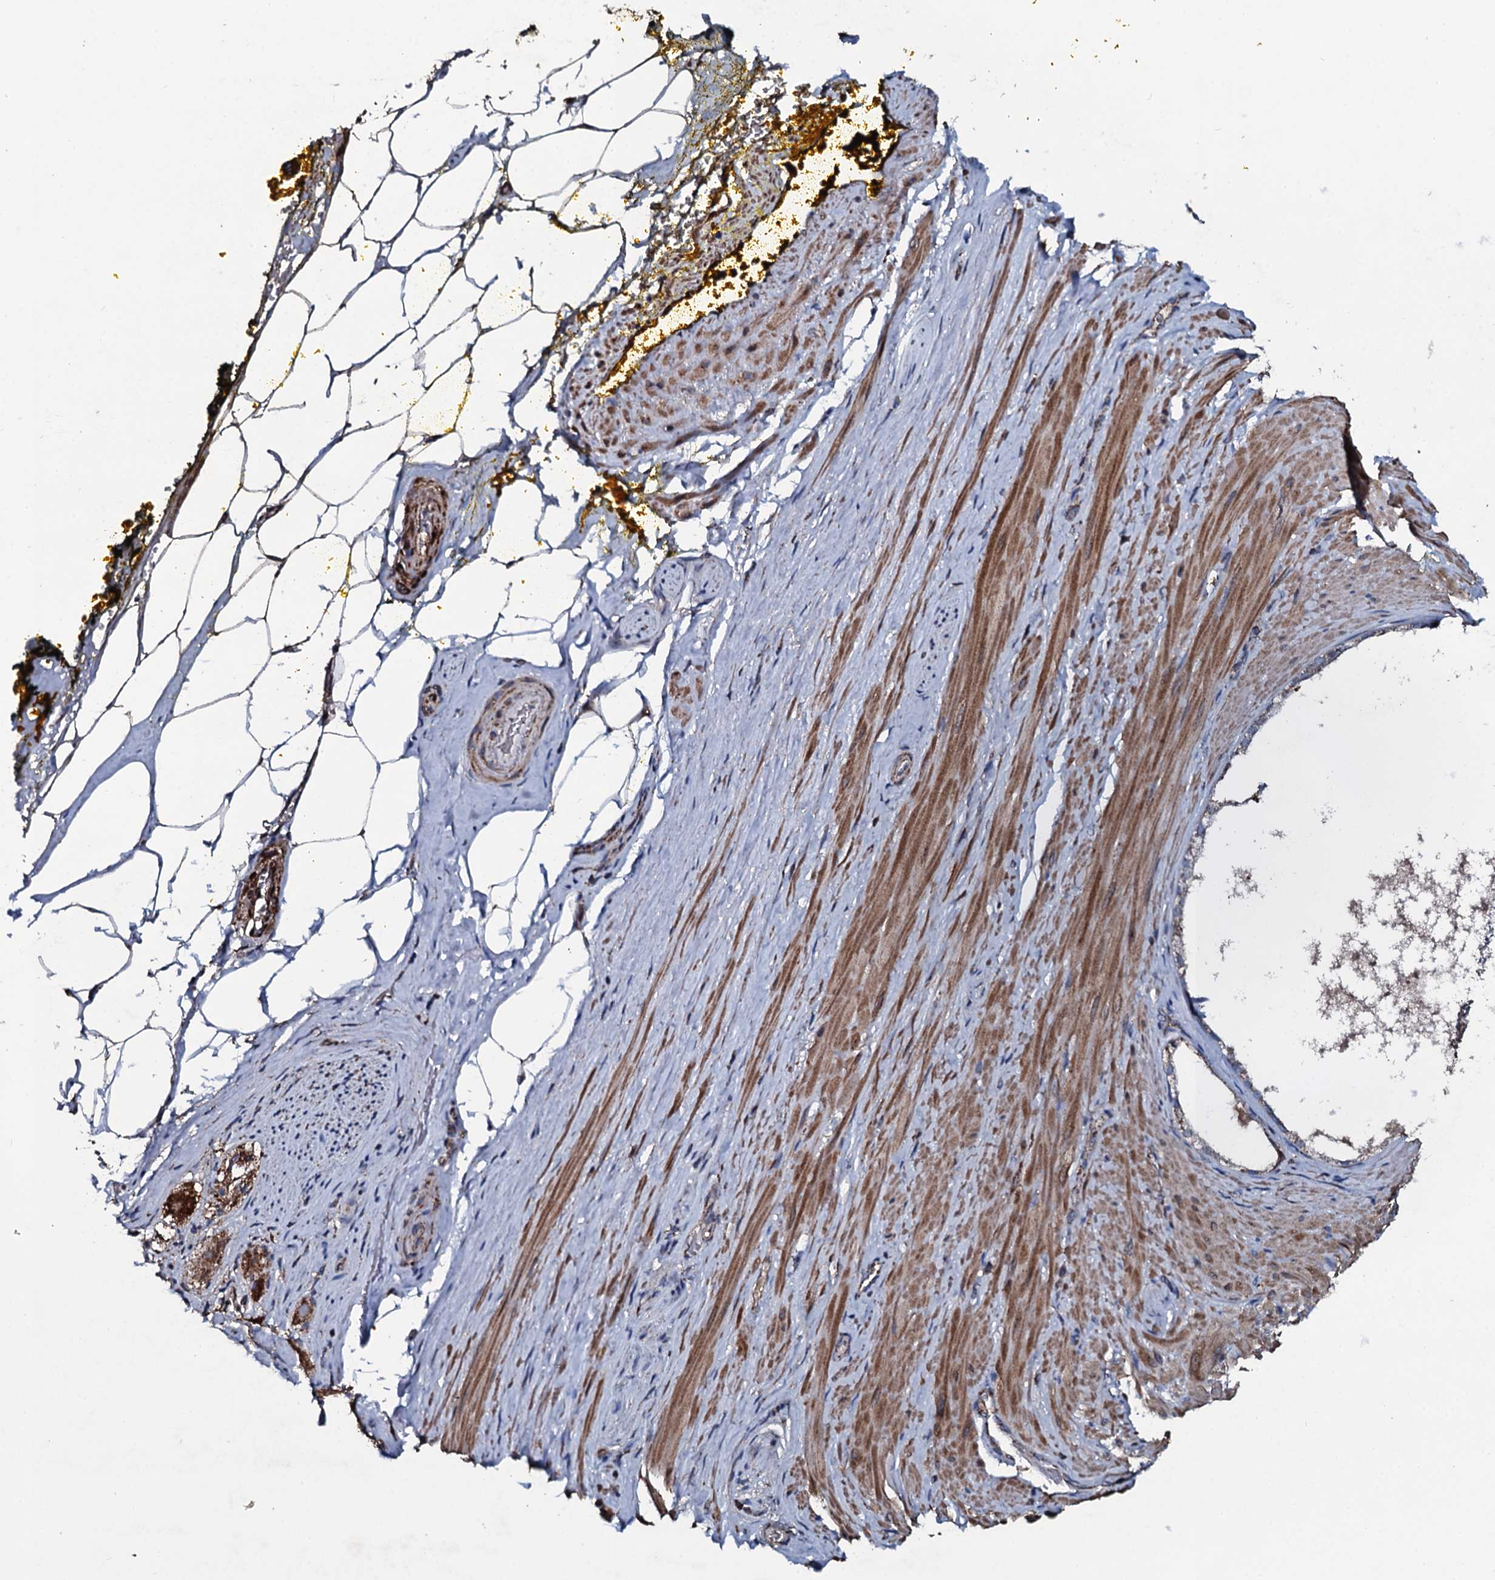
{"staining": {"intensity": "weak", "quantity": ">75%", "location": "cytoplasmic/membranous"}, "tissue": "adipose tissue", "cell_type": "Adipocytes", "image_type": "normal", "snomed": [{"axis": "morphology", "description": "Normal tissue, NOS"}, {"axis": "morphology", "description": "Adenocarcinoma, Low grade"}, {"axis": "topography", "description": "Prostate"}, {"axis": "topography", "description": "Peripheral nerve tissue"}], "caption": "Weak cytoplasmic/membranous staining is present in about >75% of adipocytes in unremarkable adipose tissue. (IHC, brightfield microscopy, high magnification).", "gene": "DYNC2I2", "patient": {"sex": "male", "age": 63}}